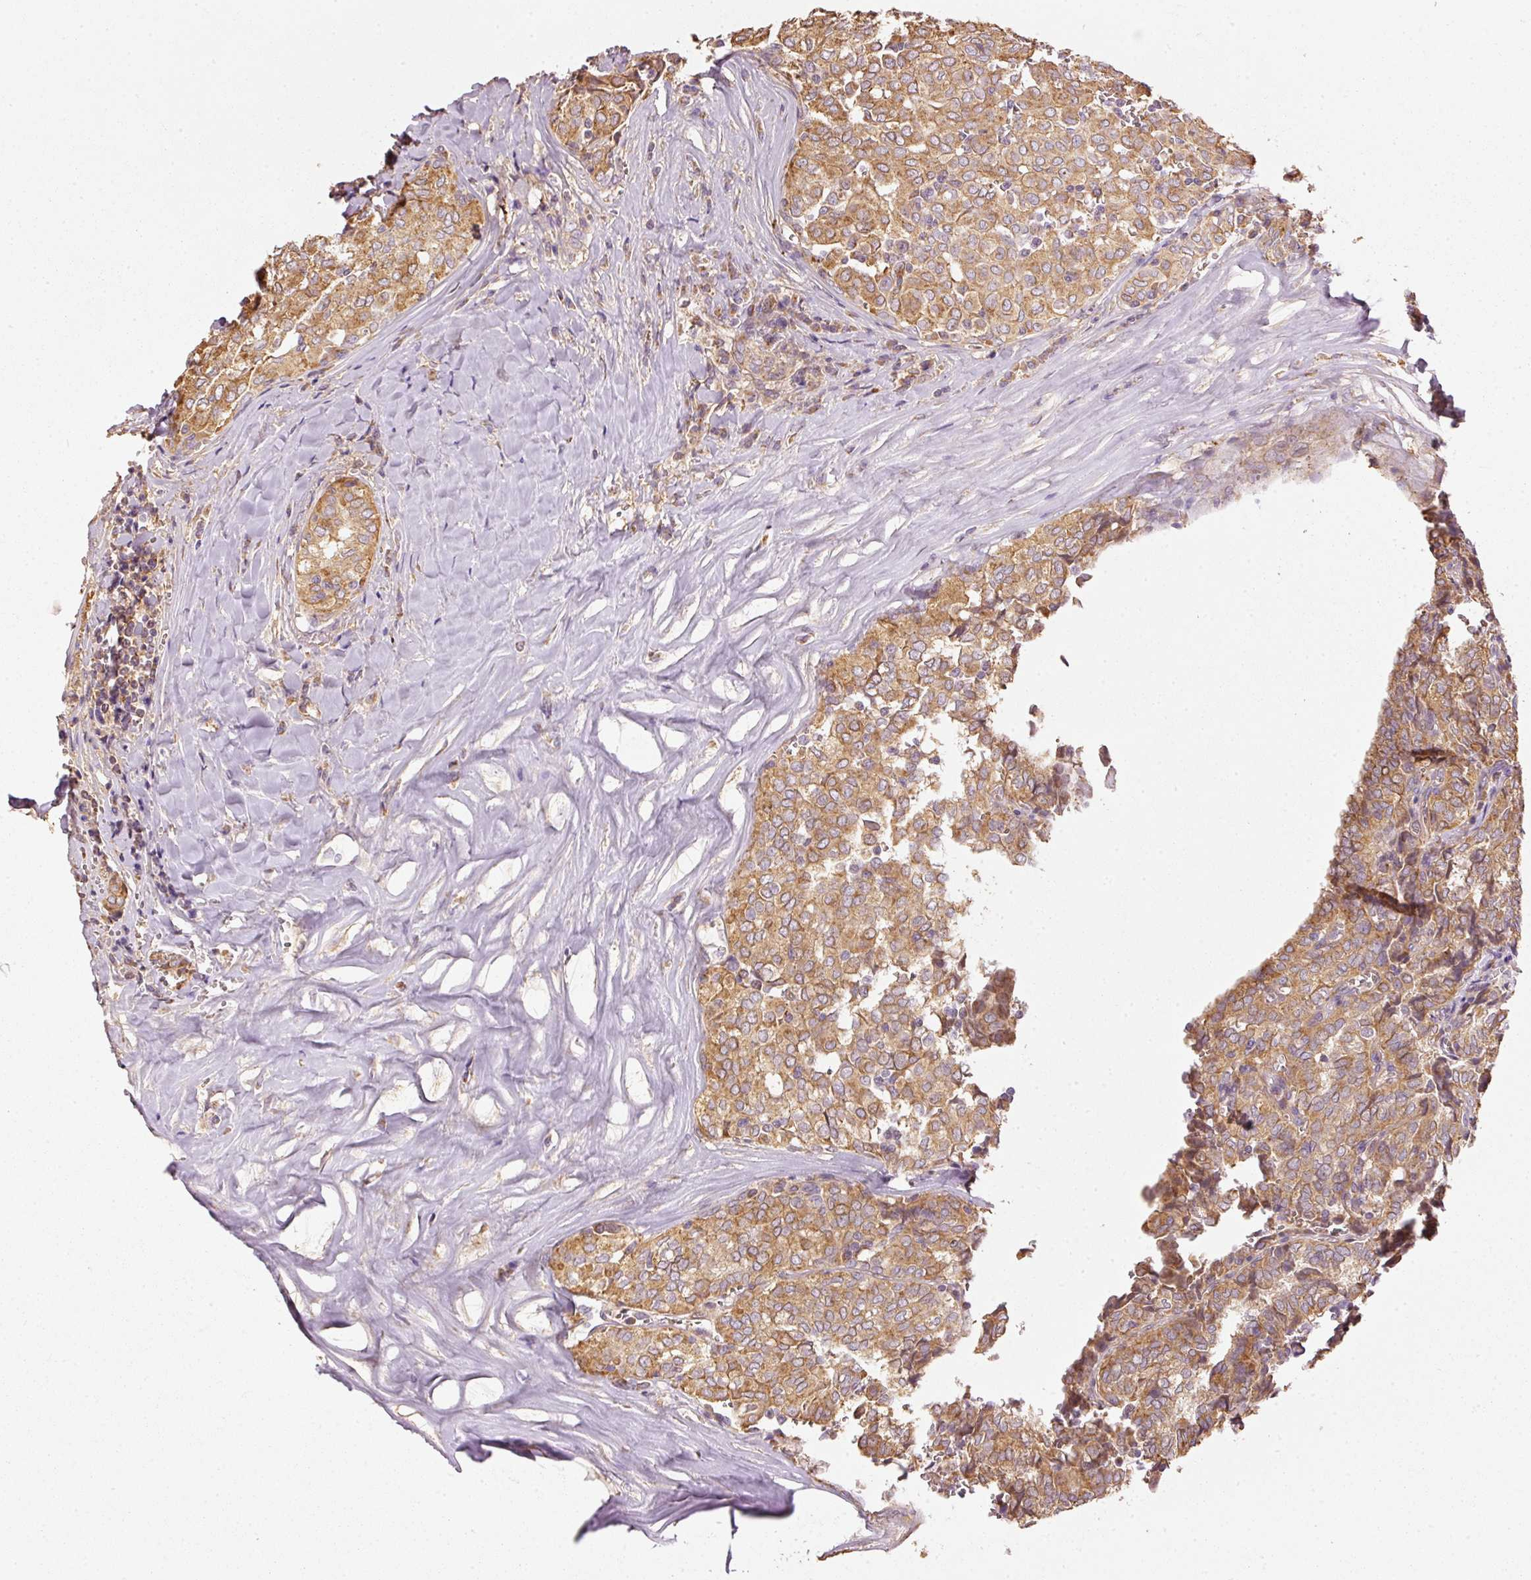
{"staining": {"intensity": "moderate", "quantity": ">75%", "location": "cytoplasmic/membranous"}, "tissue": "thyroid cancer", "cell_type": "Tumor cells", "image_type": "cancer", "snomed": [{"axis": "morphology", "description": "Papillary adenocarcinoma, NOS"}, {"axis": "topography", "description": "Thyroid gland"}], "caption": "Protein expression analysis of papillary adenocarcinoma (thyroid) displays moderate cytoplasmic/membranous staining in about >75% of tumor cells.", "gene": "MTHFD1L", "patient": {"sex": "female", "age": 30}}